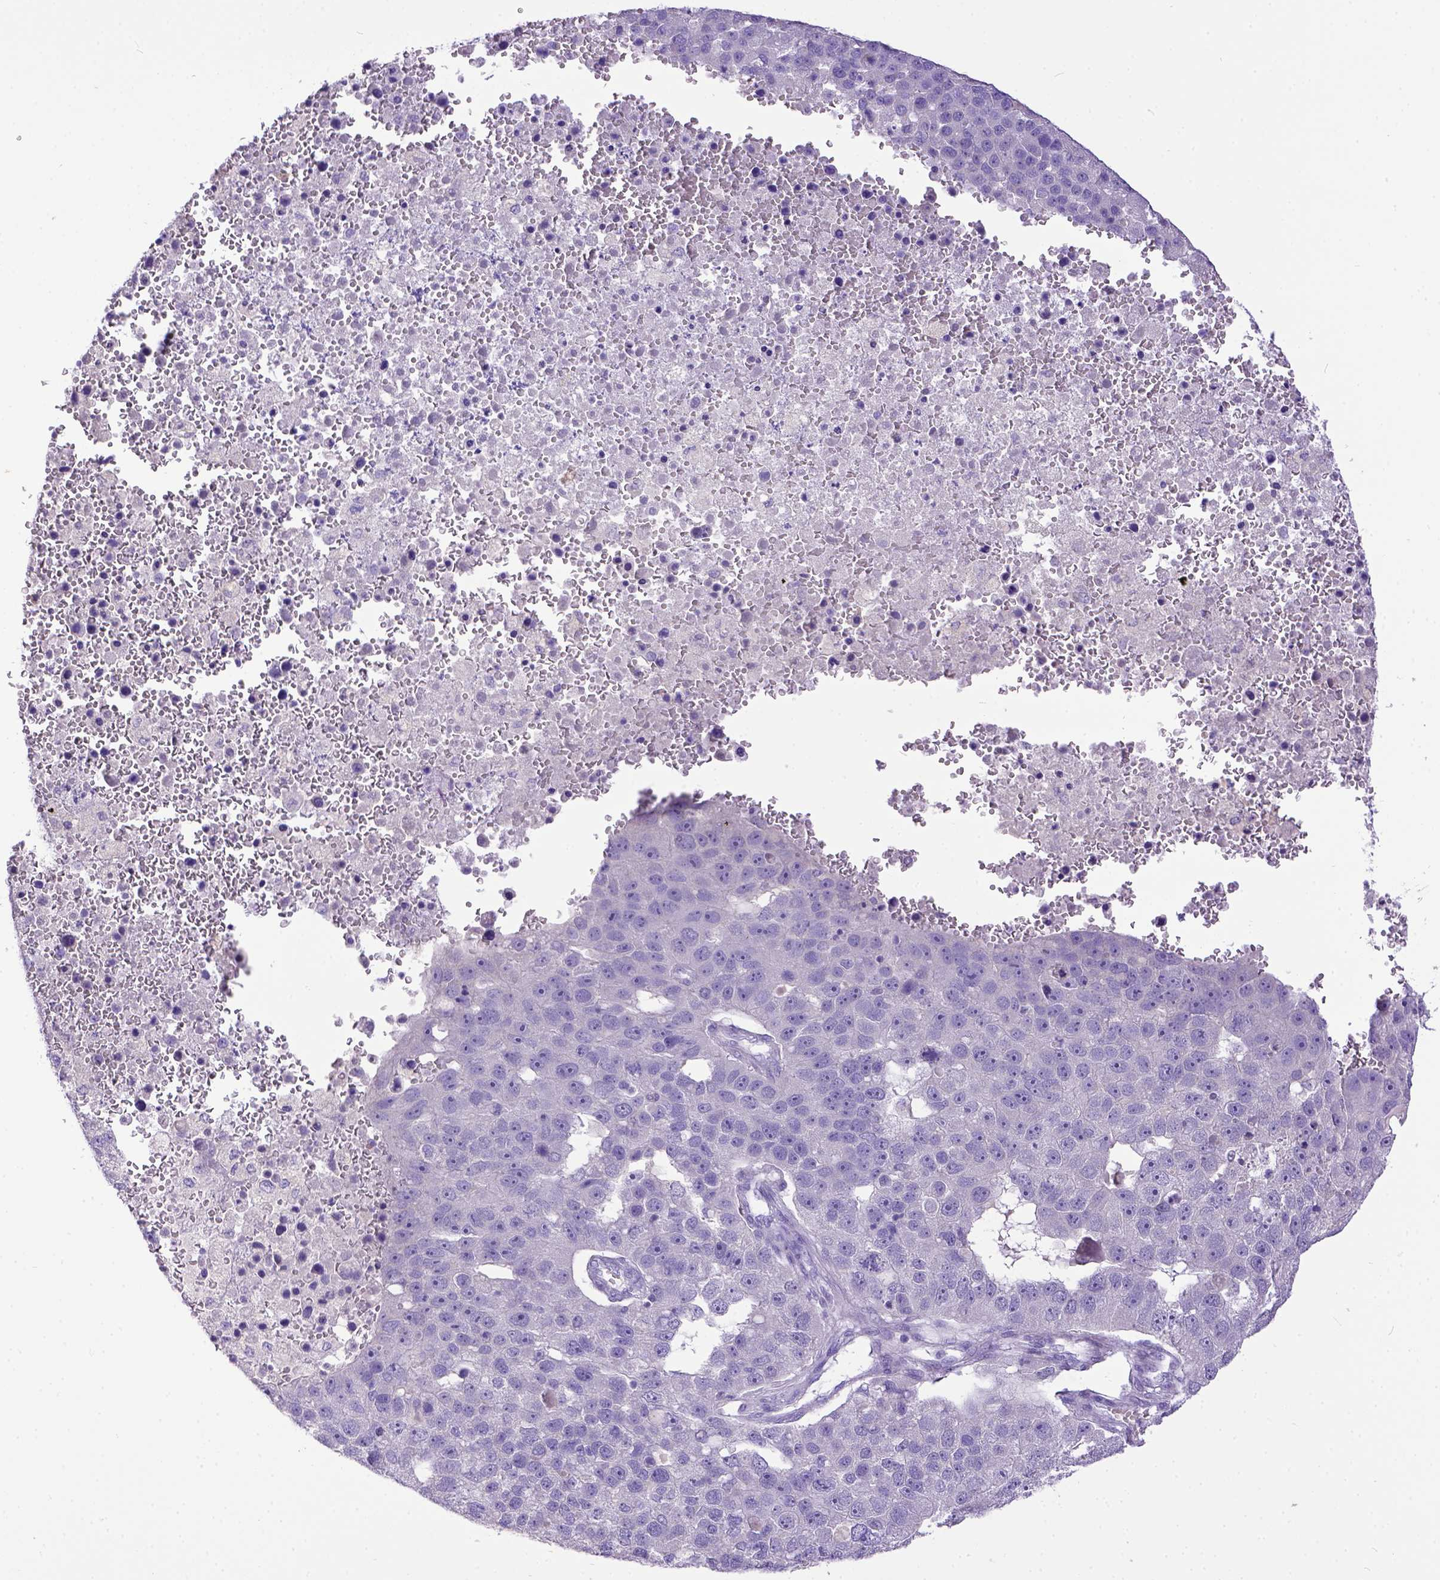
{"staining": {"intensity": "negative", "quantity": "none", "location": "none"}, "tissue": "pancreatic cancer", "cell_type": "Tumor cells", "image_type": "cancer", "snomed": [{"axis": "morphology", "description": "Adenocarcinoma, NOS"}, {"axis": "topography", "description": "Pancreas"}], "caption": "High magnification brightfield microscopy of pancreatic cancer stained with DAB (3,3'-diaminobenzidine) (brown) and counterstained with hematoxylin (blue): tumor cells show no significant expression.", "gene": "KIT", "patient": {"sex": "female", "age": 61}}